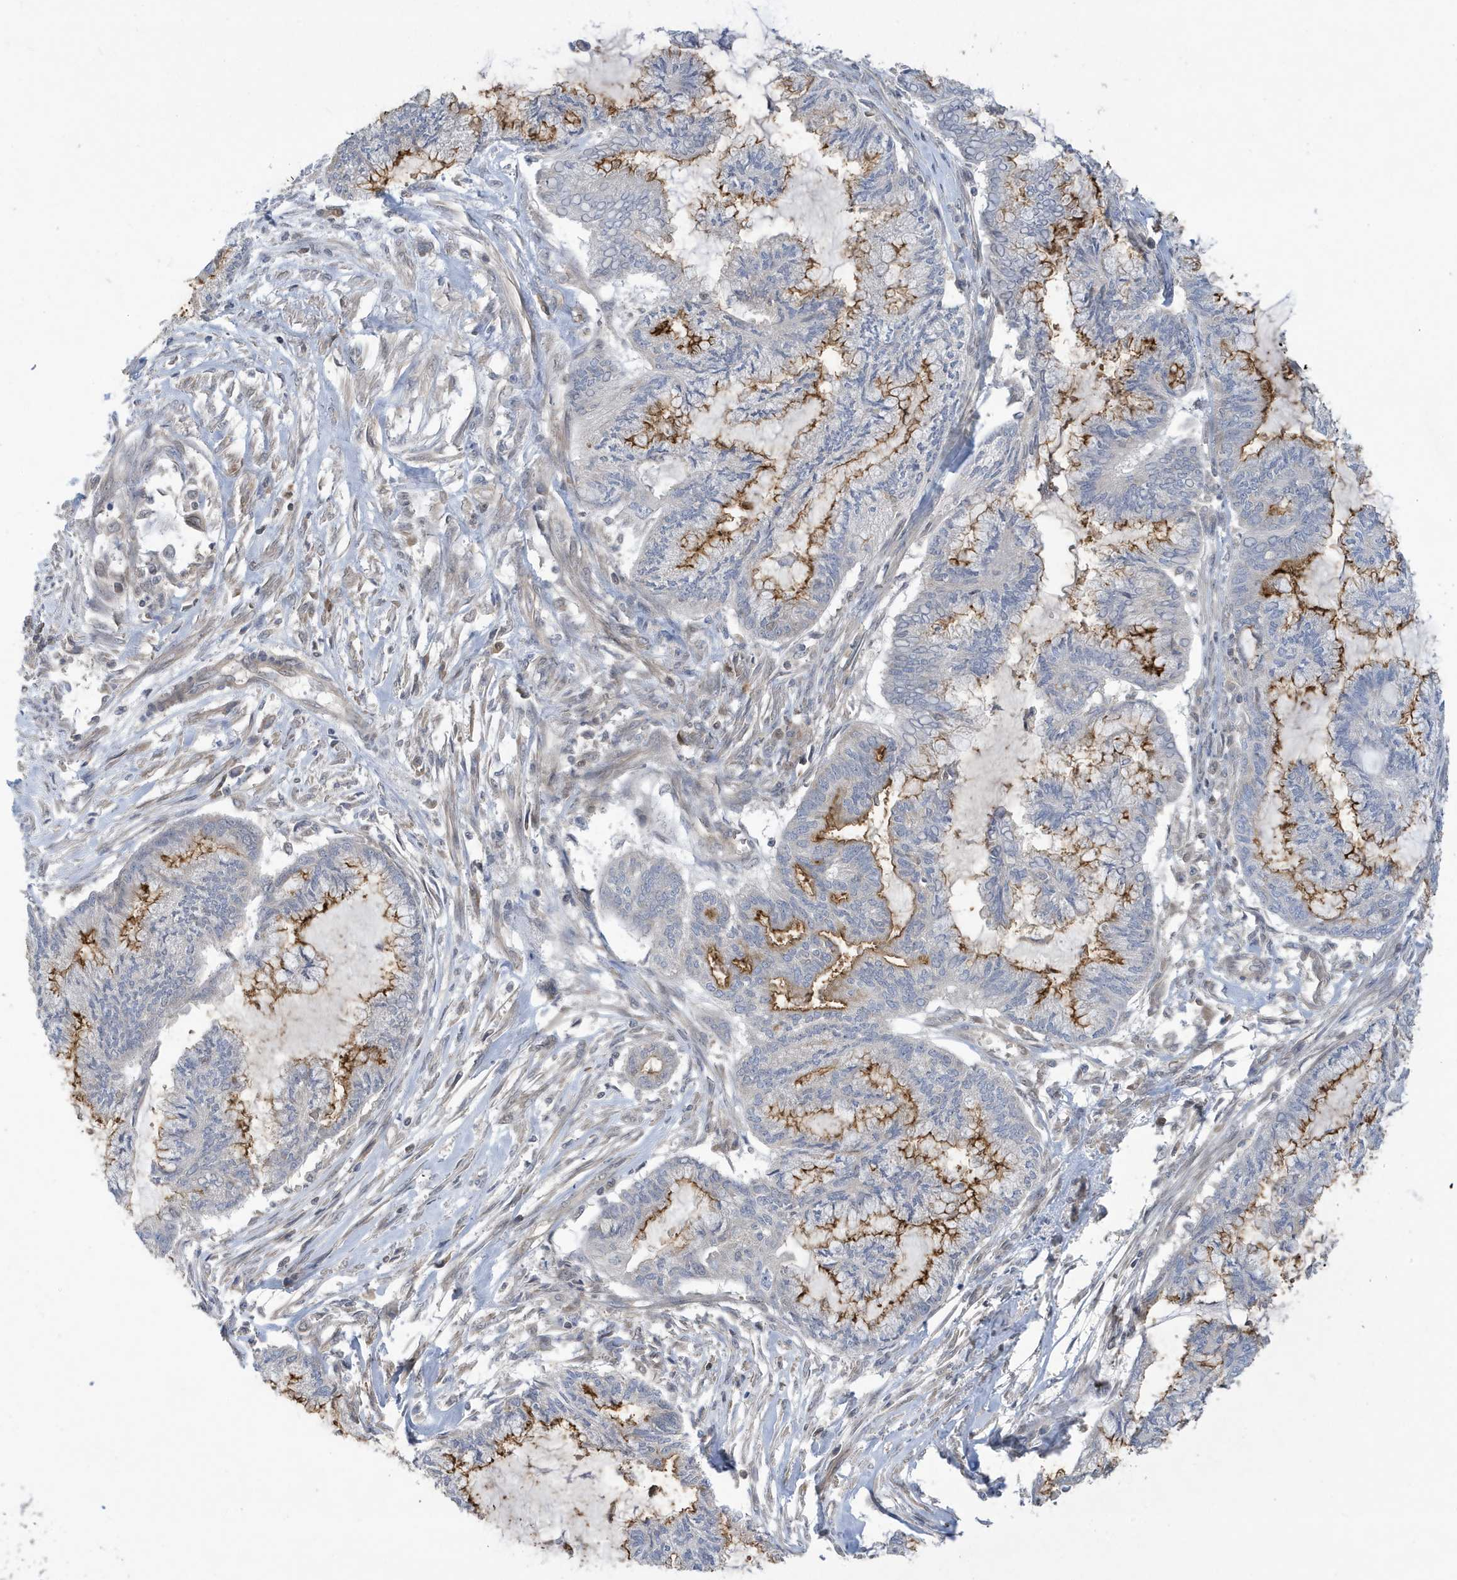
{"staining": {"intensity": "moderate", "quantity": "25%-75%", "location": "cytoplasmic/membranous"}, "tissue": "endometrial cancer", "cell_type": "Tumor cells", "image_type": "cancer", "snomed": [{"axis": "morphology", "description": "Adenocarcinoma, NOS"}, {"axis": "topography", "description": "Endometrium"}], "caption": "High-power microscopy captured an immunohistochemistry (IHC) image of adenocarcinoma (endometrial), revealing moderate cytoplasmic/membranous staining in approximately 25%-75% of tumor cells. (Stains: DAB (3,3'-diaminobenzidine) in brown, nuclei in blue, Microscopy: brightfield microscopy at high magnification).", "gene": "NCOA7", "patient": {"sex": "female", "age": 86}}